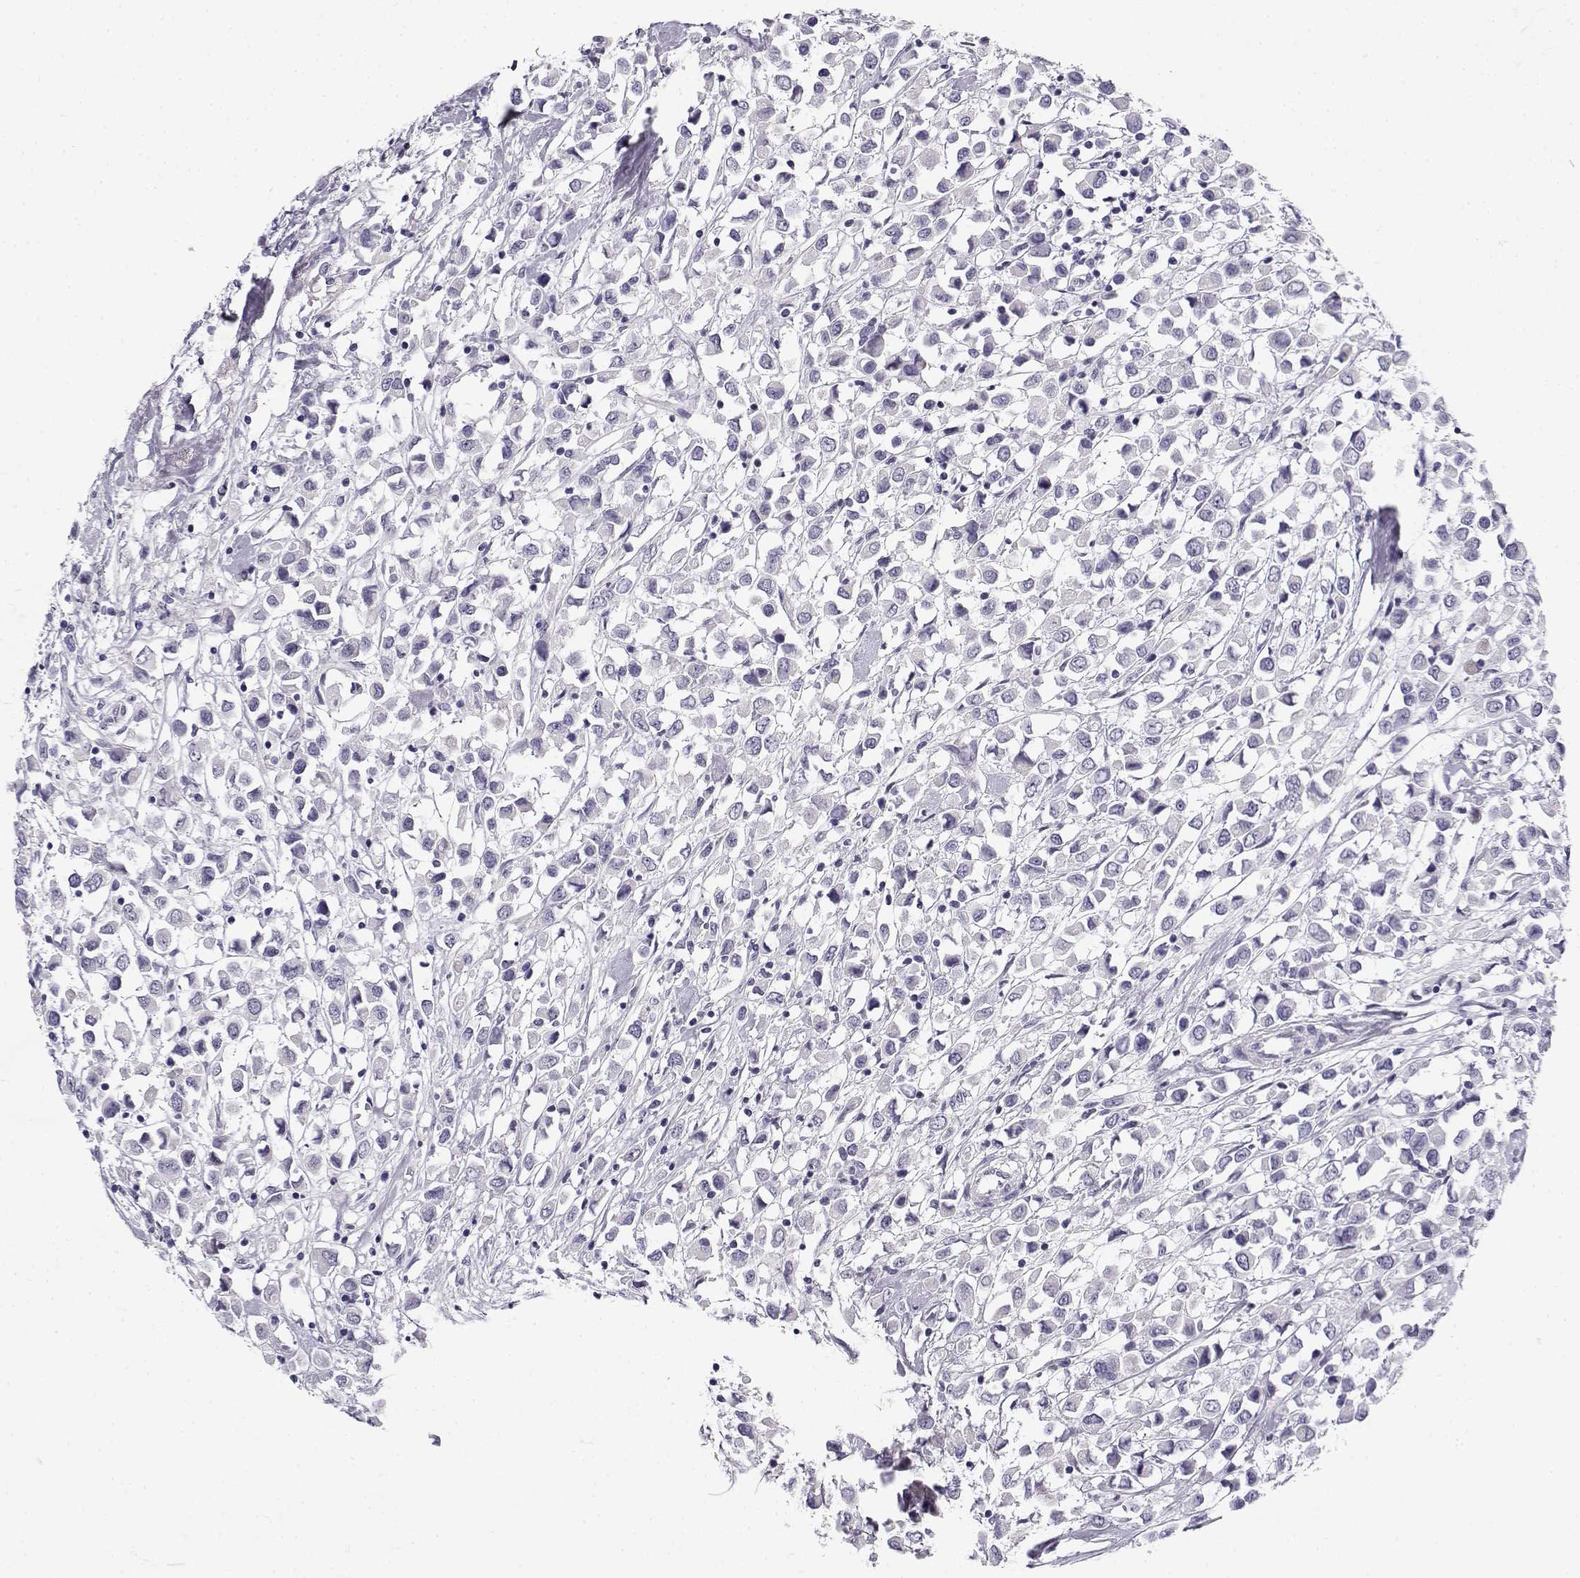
{"staining": {"intensity": "negative", "quantity": "none", "location": "none"}, "tissue": "breast cancer", "cell_type": "Tumor cells", "image_type": "cancer", "snomed": [{"axis": "morphology", "description": "Duct carcinoma"}, {"axis": "topography", "description": "Breast"}], "caption": "Tumor cells show no significant expression in breast cancer. (DAB (3,3'-diaminobenzidine) immunohistochemistry (IHC), high magnification).", "gene": "CREB3L3", "patient": {"sex": "female", "age": 61}}